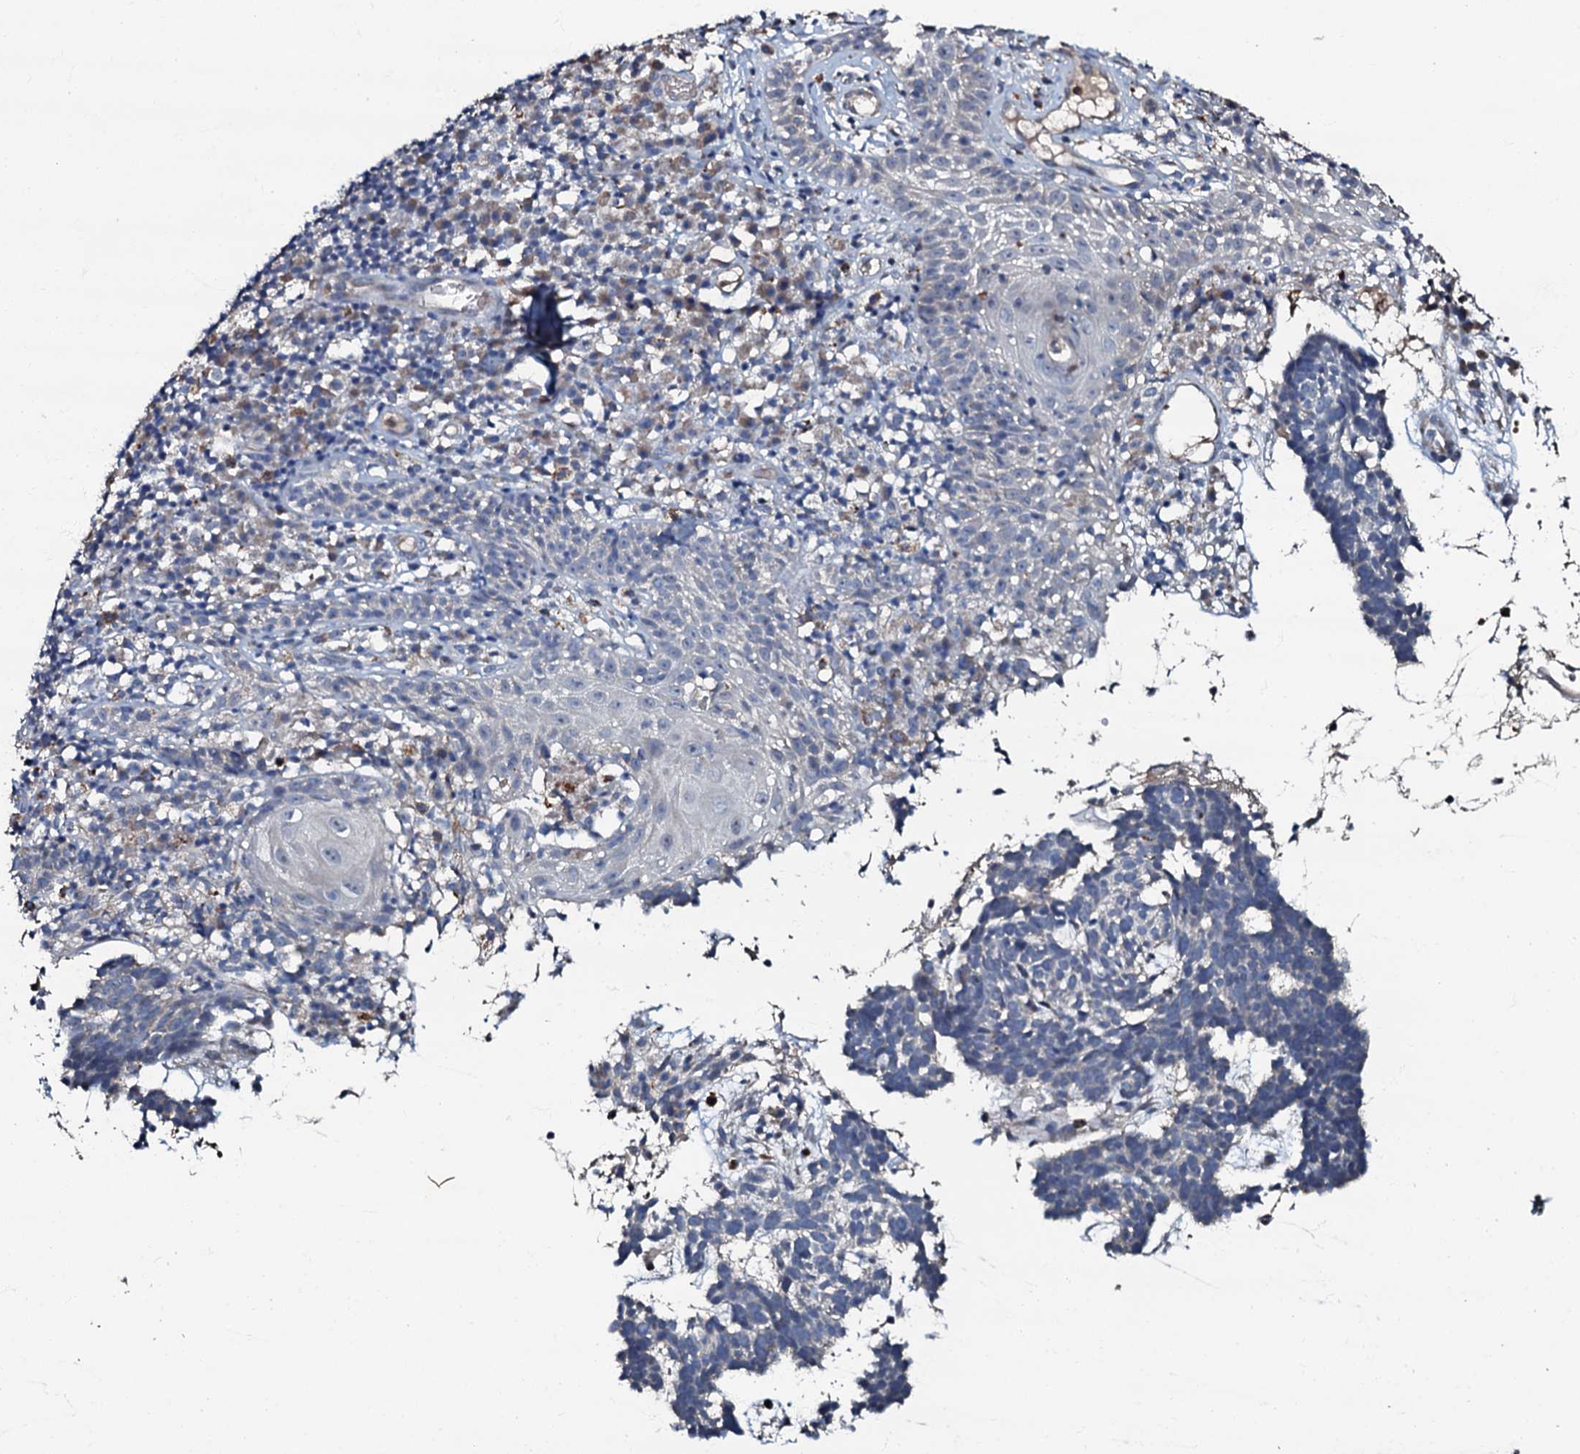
{"staining": {"intensity": "negative", "quantity": "none", "location": "none"}, "tissue": "skin cancer", "cell_type": "Tumor cells", "image_type": "cancer", "snomed": [{"axis": "morphology", "description": "Basal cell carcinoma"}, {"axis": "topography", "description": "Skin"}], "caption": "The histopathology image demonstrates no staining of tumor cells in skin basal cell carcinoma. (Stains: DAB immunohistochemistry (IHC) with hematoxylin counter stain, Microscopy: brightfield microscopy at high magnification).", "gene": "CPNE2", "patient": {"sex": "male", "age": 85}}